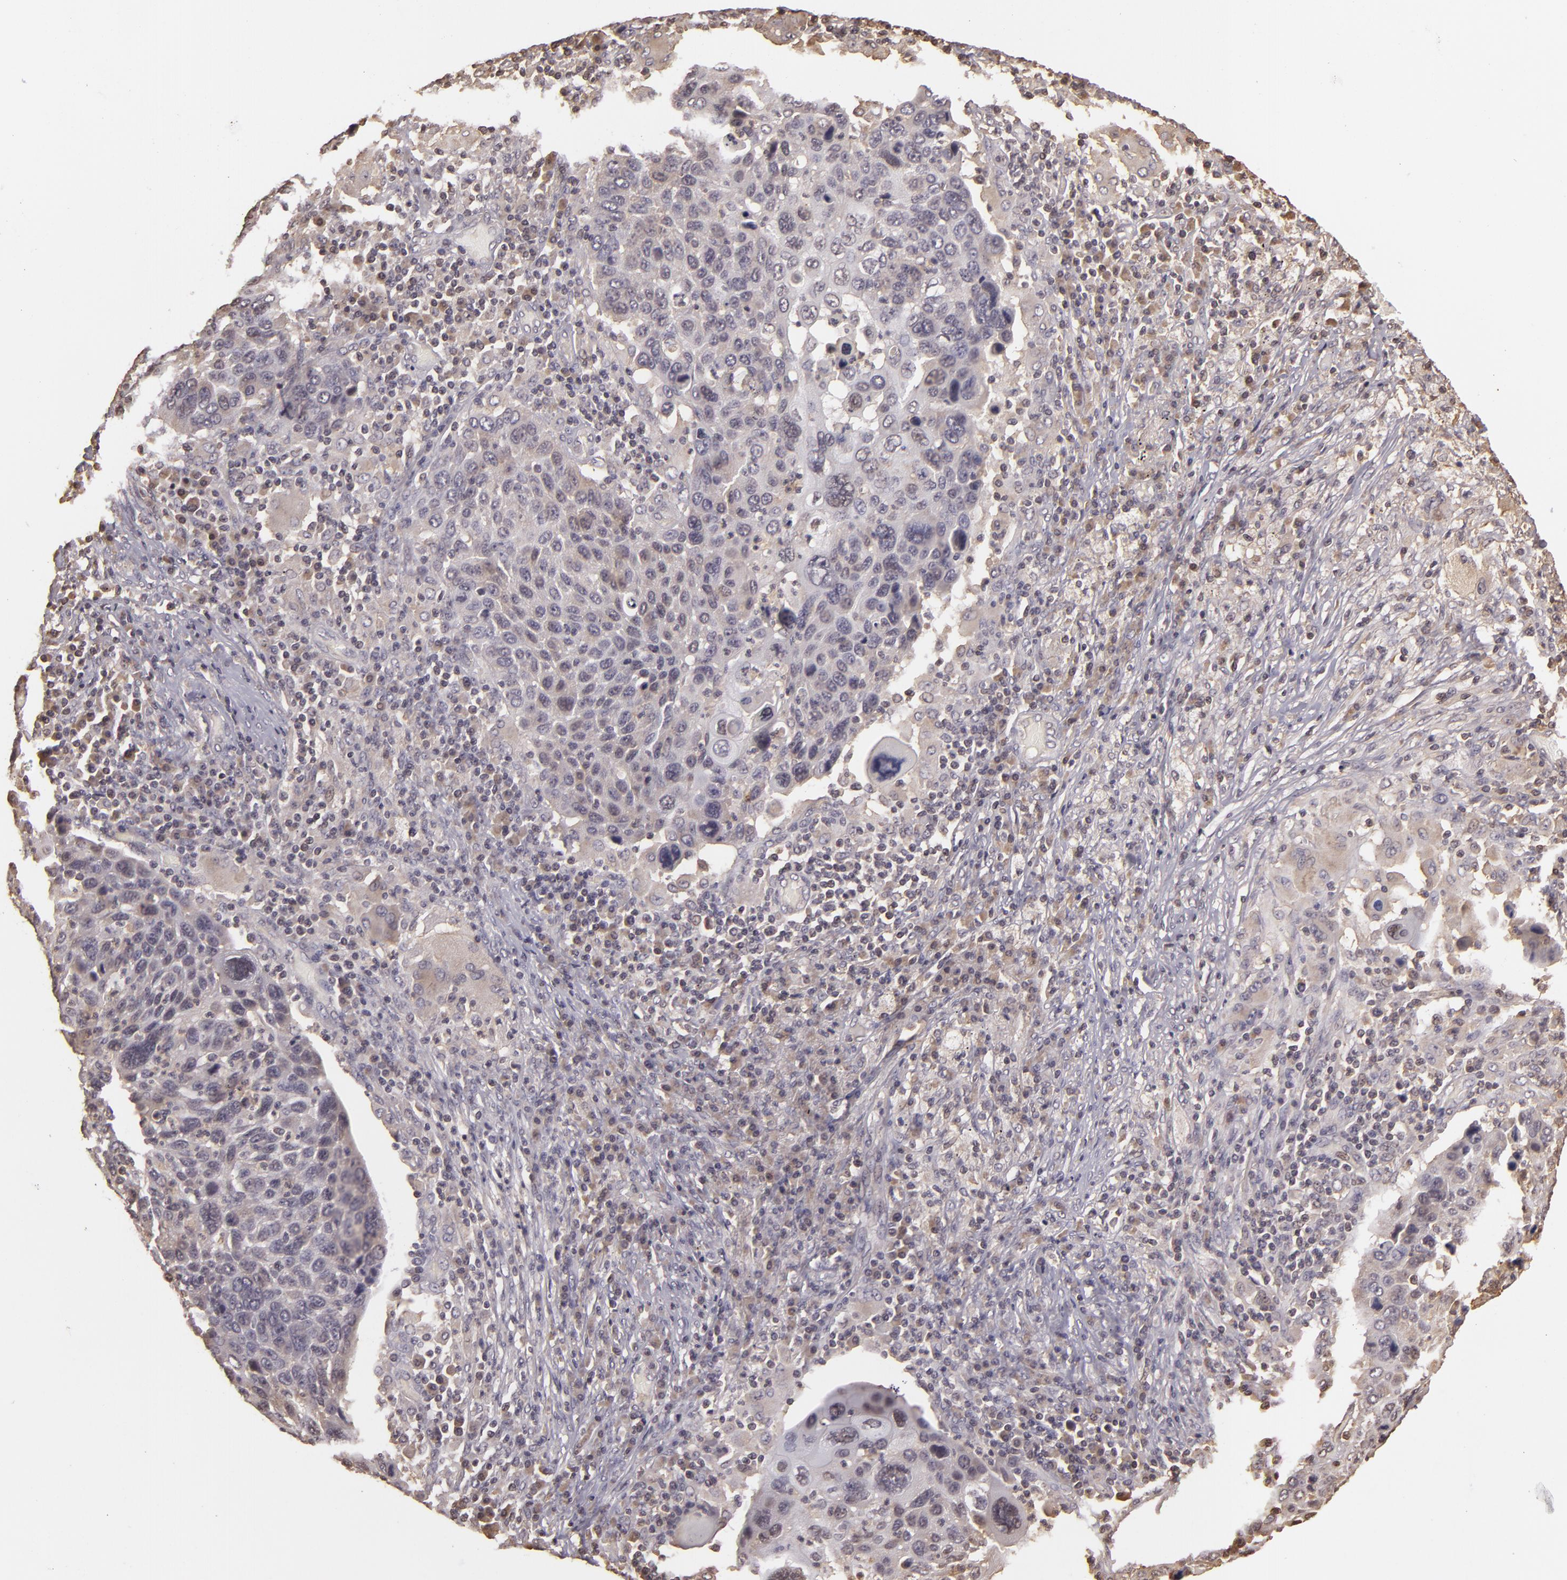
{"staining": {"intensity": "negative", "quantity": "none", "location": "none"}, "tissue": "lung cancer", "cell_type": "Tumor cells", "image_type": "cancer", "snomed": [{"axis": "morphology", "description": "Squamous cell carcinoma, NOS"}, {"axis": "topography", "description": "Lung"}], "caption": "The histopathology image shows no significant expression in tumor cells of lung cancer.", "gene": "ARPC2", "patient": {"sex": "male", "age": 68}}